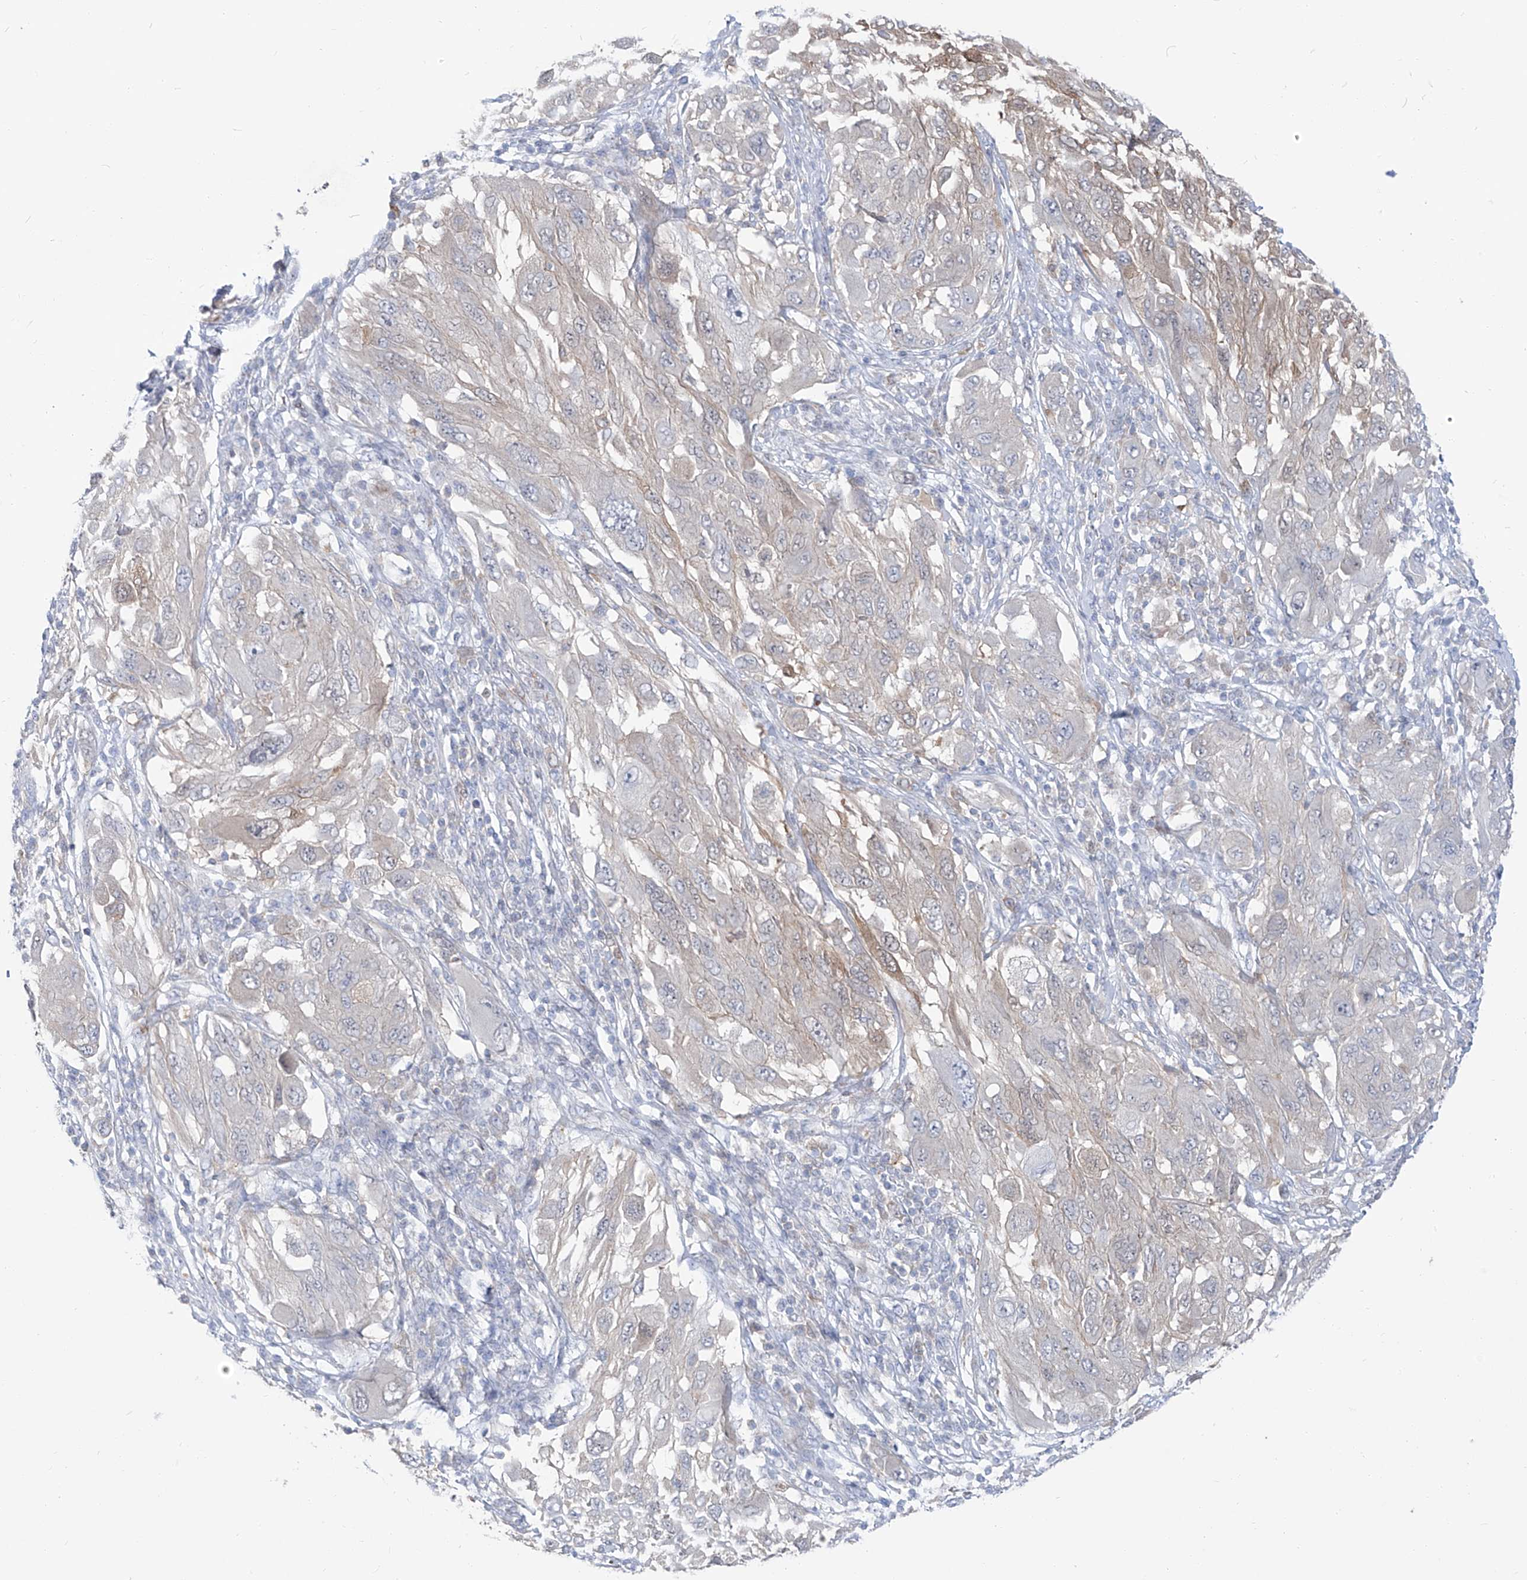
{"staining": {"intensity": "moderate", "quantity": "<25%", "location": "cytoplasmic/membranous"}, "tissue": "melanoma", "cell_type": "Tumor cells", "image_type": "cancer", "snomed": [{"axis": "morphology", "description": "Malignant melanoma, NOS"}, {"axis": "topography", "description": "Skin"}], "caption": "Immunohistochemical staining of malignant melanoma shows moderate cytoplasmic/membranous protein staining in about <25% of tumor cells.", "gene": "UFL1", "patient": {"sex": "female", "age": 91}}